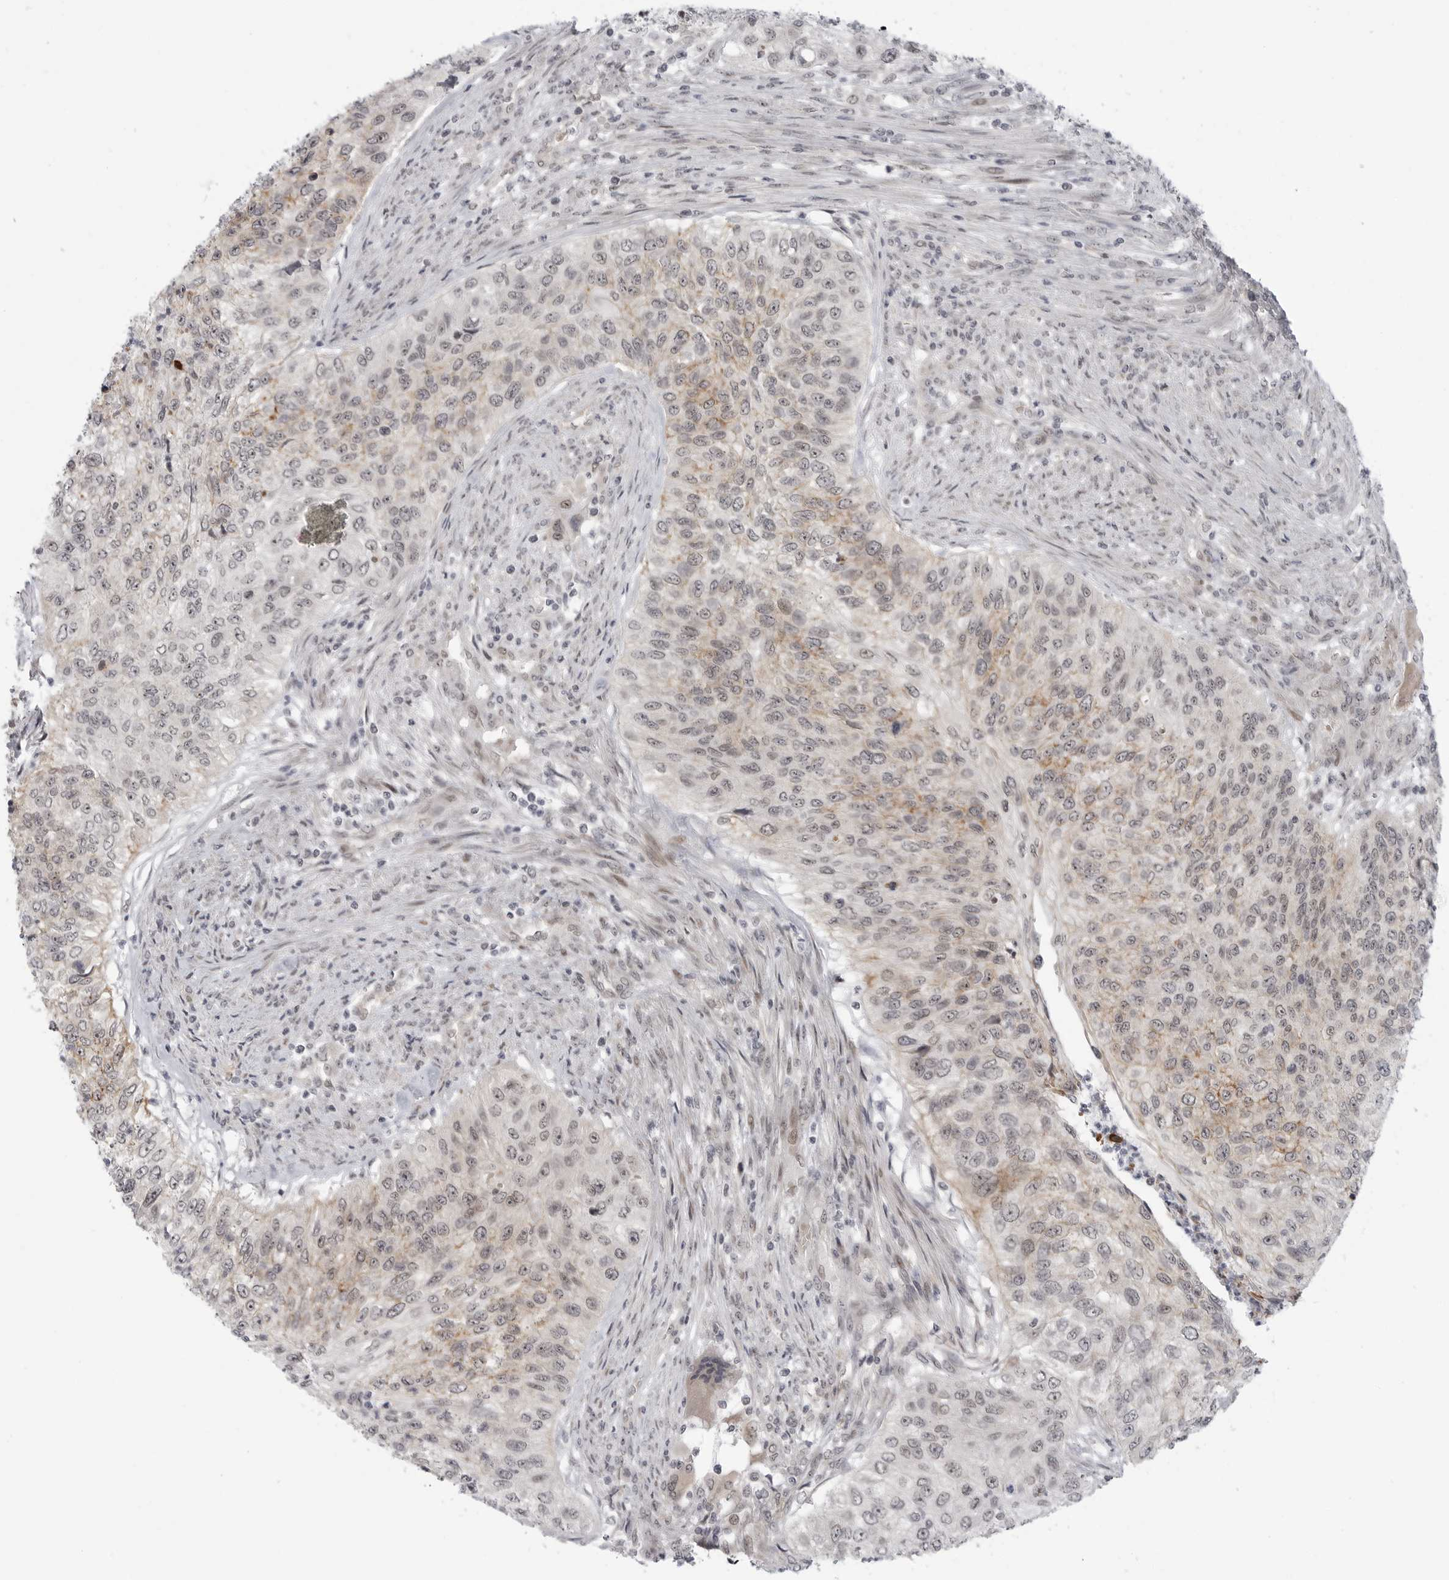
{"staining": {"intensity": "weak", "quantity": "25%-75%", "location": "cytoplasmic/membranous,nuclear"}, "tissue": "urothelial cancer", "cell_type": "Tumor cells", "image_type": "cancer", "snomed": [{"axis": "morphology", "description": "Urothelial carcinoma, High grade"}, {"axis": "topography", "description": "Urinary bladder"}], "caption": "A histopathology image of urothelial cancer stained for a protein exhibits weak cytoplasmic/membranous and nuclear brown staining in tumor cells.", "gene": "CEP295NL", "patient": {"sex": "female", "age": 60}}